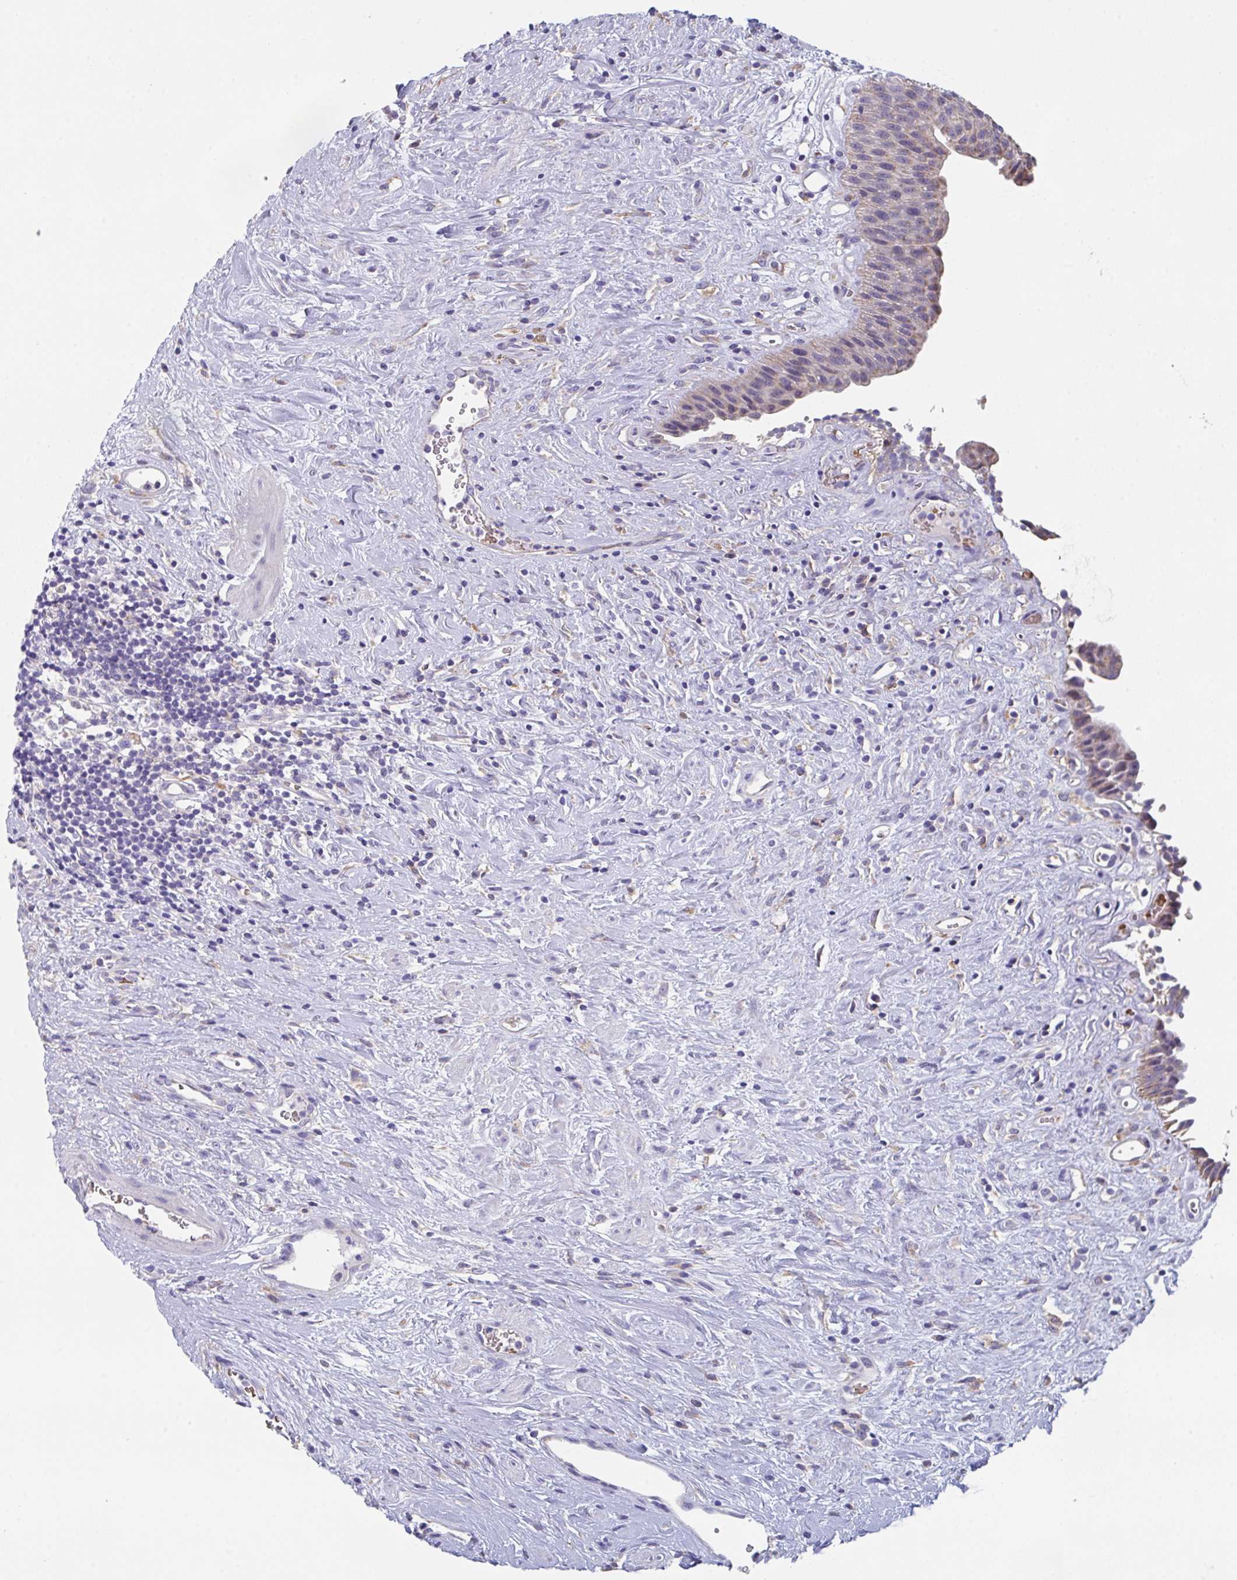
{"staining": {"intensity": "weak", "quantity": "25%-75%", "location": "cytoplasmic/membranous"}, "tissue": "urinary bladder", "cell_type": "Urothelial cells", "image_type": "normal", "snomed": [{"axis": "morphology", "description": "Normal tissue, NOS"}, {"axis": "topography", "description": "Urinary bladder"}], "caption": "Brown immunohistochemical staining in benign human urinary bladder displays weak cytoplasmic/membranous expression in about 25%-75% of urothelial cells. (DAB IHC, brown staining for protein, blue staining for nuclei).", "gene": "TFAP2C", "patient": {"sex": "female", "age": 56}}